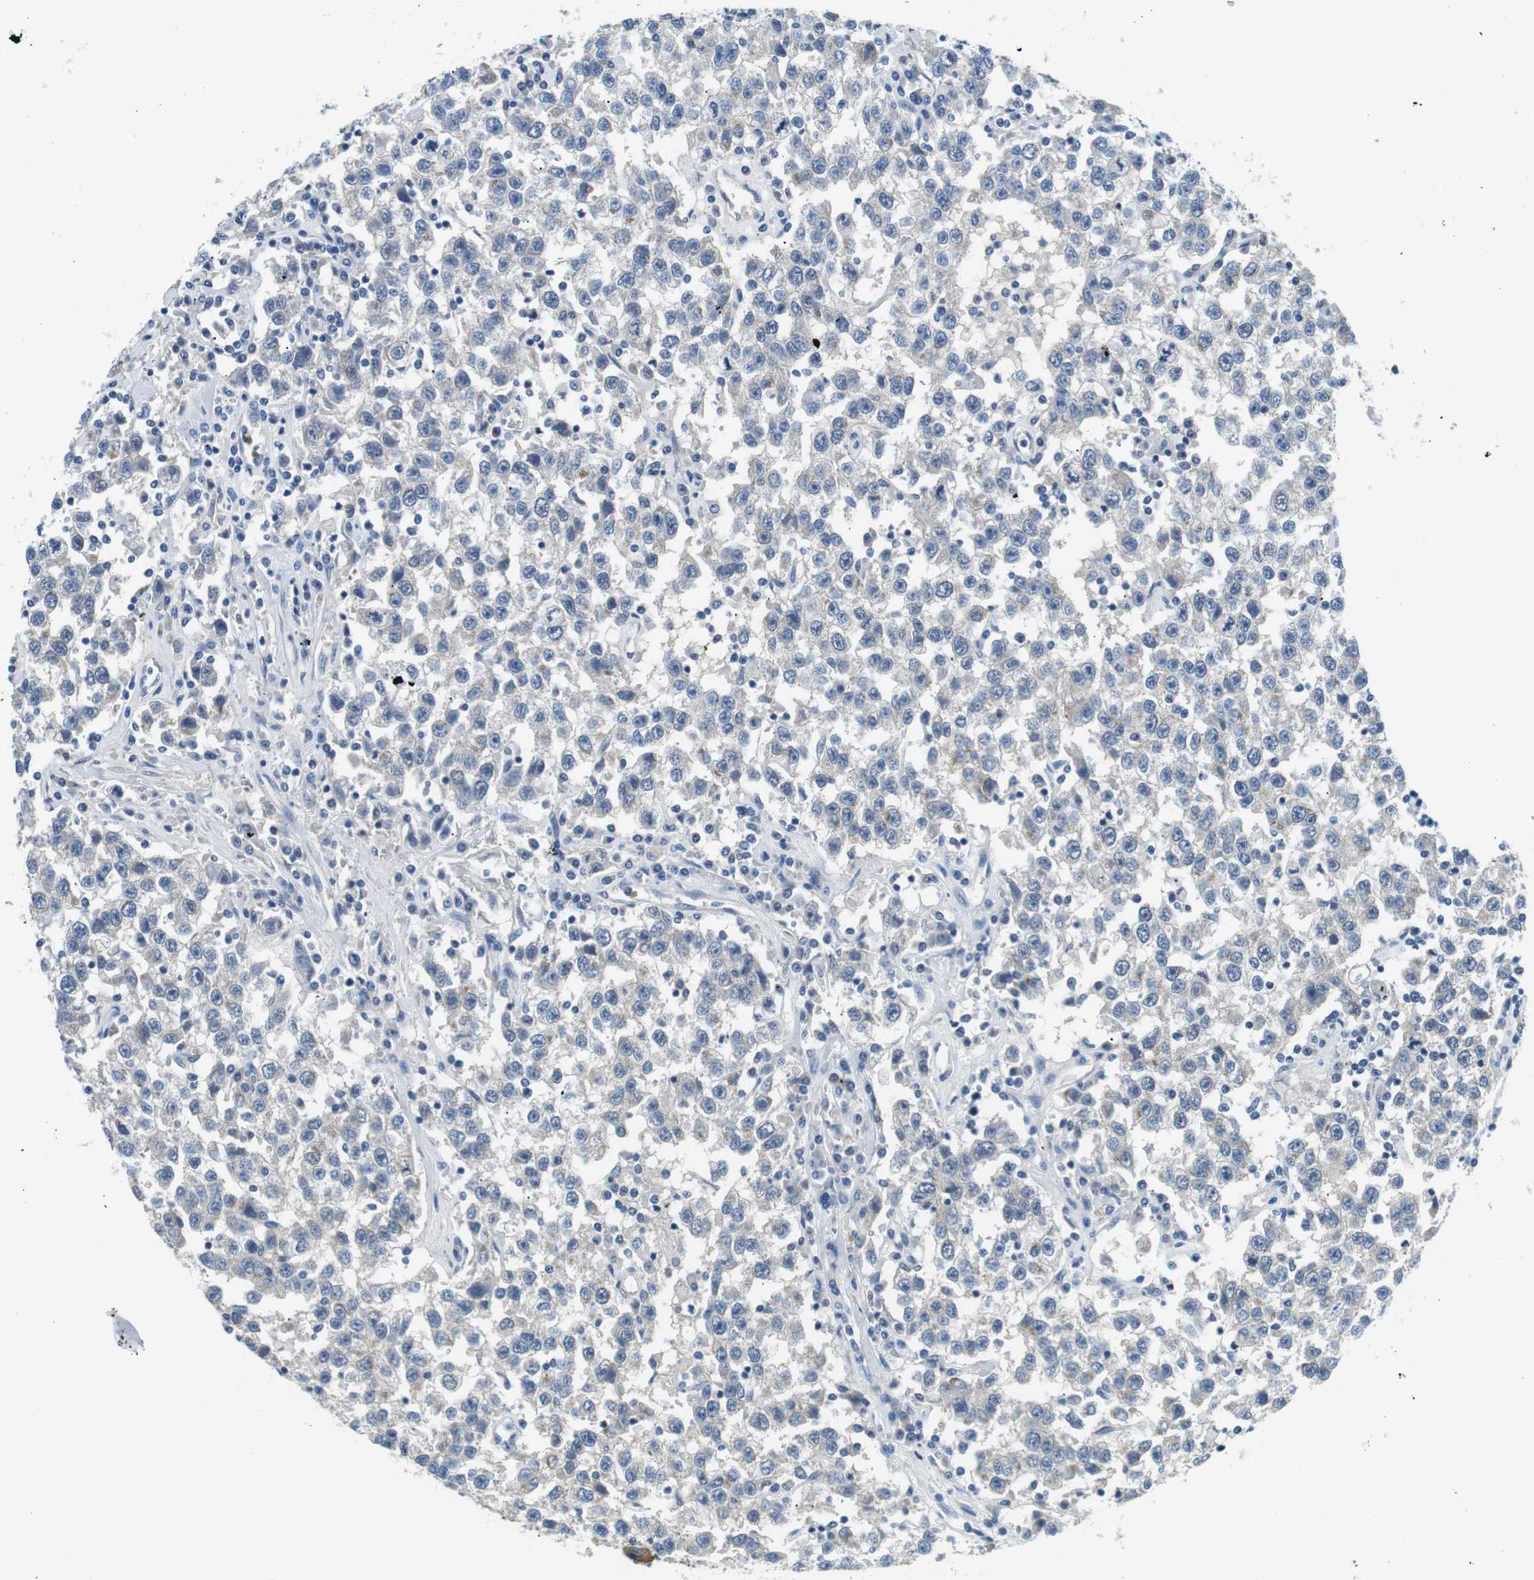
{"staining": {"intensity": "negative", "quantity": "none", "location": "none"}, "tissue": "testis cancer", "cell_type": "Tumor cells", "image_type": "cancer", "snomed": [{"axis": "morphology", "description": "Seminoma, NOS"}, {"axis": "topography", "description": "Testis"}], "caption": "This photomicrograph is of testis cancer stained with IHC to label a protein in brown with the nuclei are counter-stained blue. There is no positivity in tumor cells.", "gene": "WSCD1", "patient": {"sex": "male", "age": 41}}